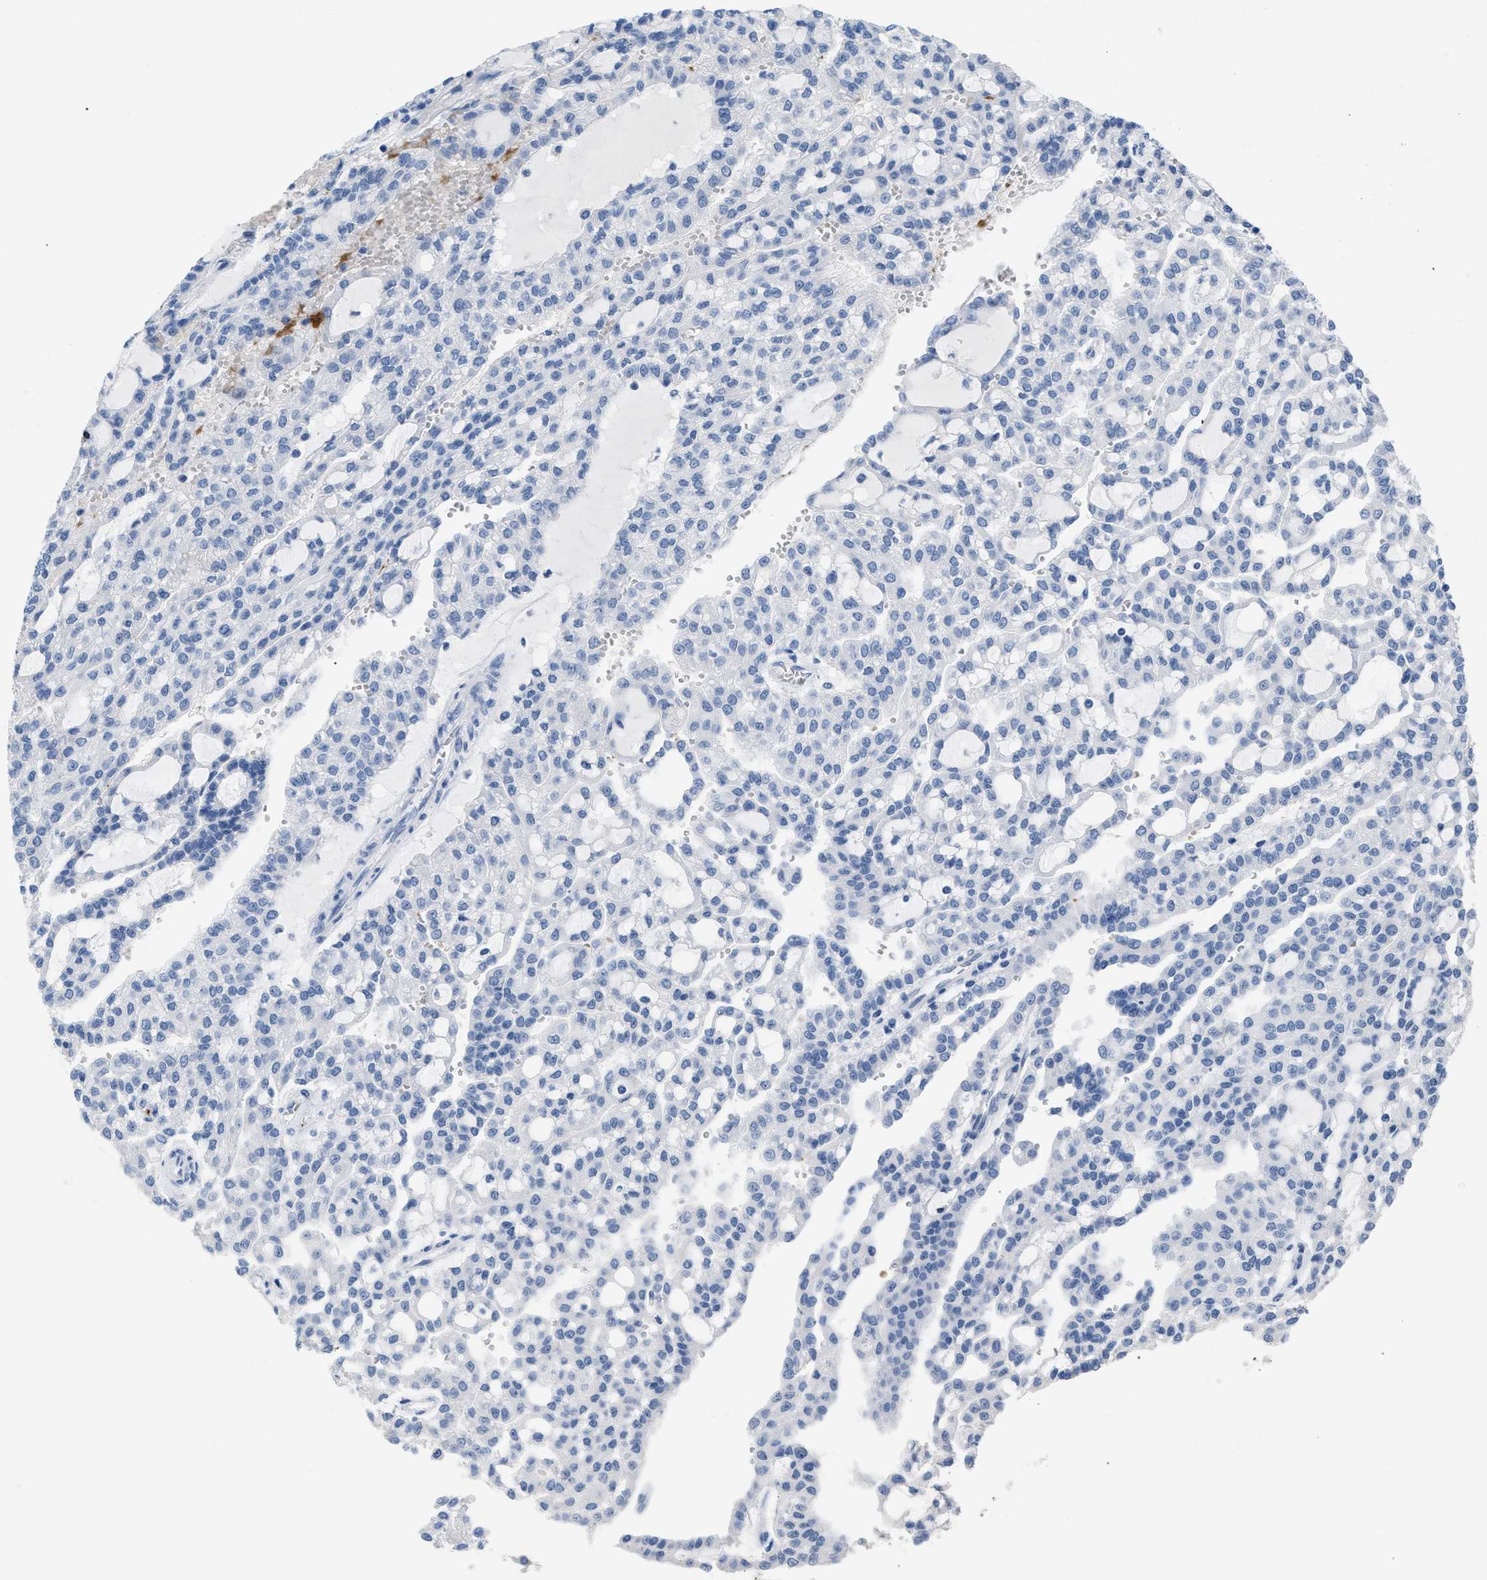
{"staining": {"intensity": "negative", "quantity": "none", "location": "none"}, "tissue": "renal cancer", "cell_type": "Tumor cells", "image_type": "cancer", "snomed": [{"axis": "morphology", "description": "Adenocarcinoma, NOS"}, {"axis": "topography", "description": "Kidney"}], "caption": "This is a photomicrograph of IHC staining of adenocarcinoma (renal), which shows no expression in tumor cells.", "gene": "FGF18", "patient": {"sex": "male", "age": 63}}